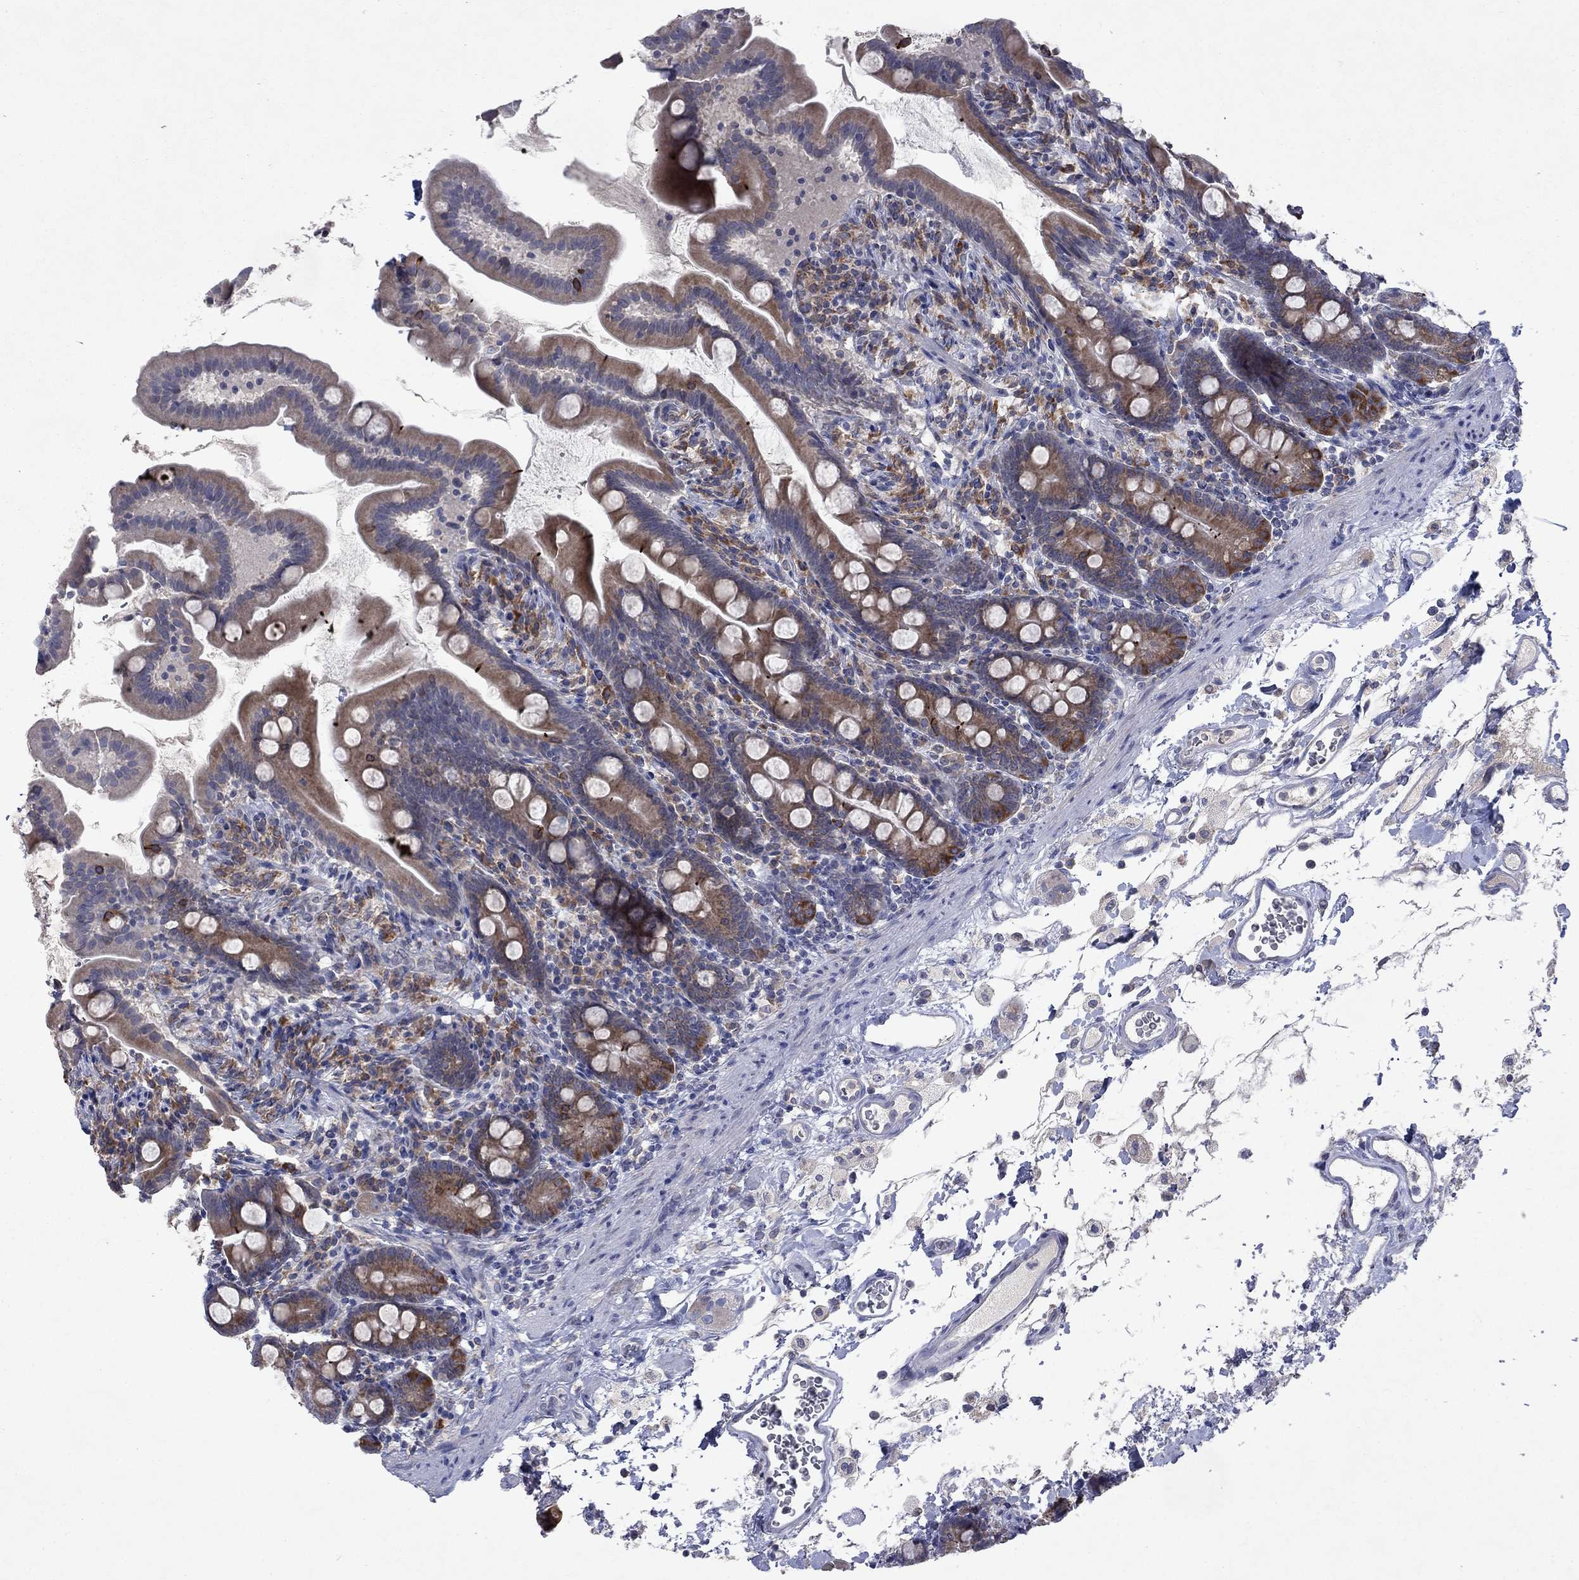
{"staining": {"intensity": "moderate", "quantity": "25%-75%", "location": "cytoplasmic/membranous"}, "tissue": "small intestine", "cell_type": "Glandular cells", "image_type": "normal", "snomed": [{"axis": "morphology", "description": "Normal tissue, NOS"}, {"axis": "topography", "description": "Small intestine"}], "caption": "IHC micrograph of normal human small intestine stained for a protein (brown), which exhibits medium levels of moderate cytoplasmic/membranous staining in approximately 25%-75% of glandular cells.", "gene": "TMEM97", "patient": {"sex": "female", "age": 44}}